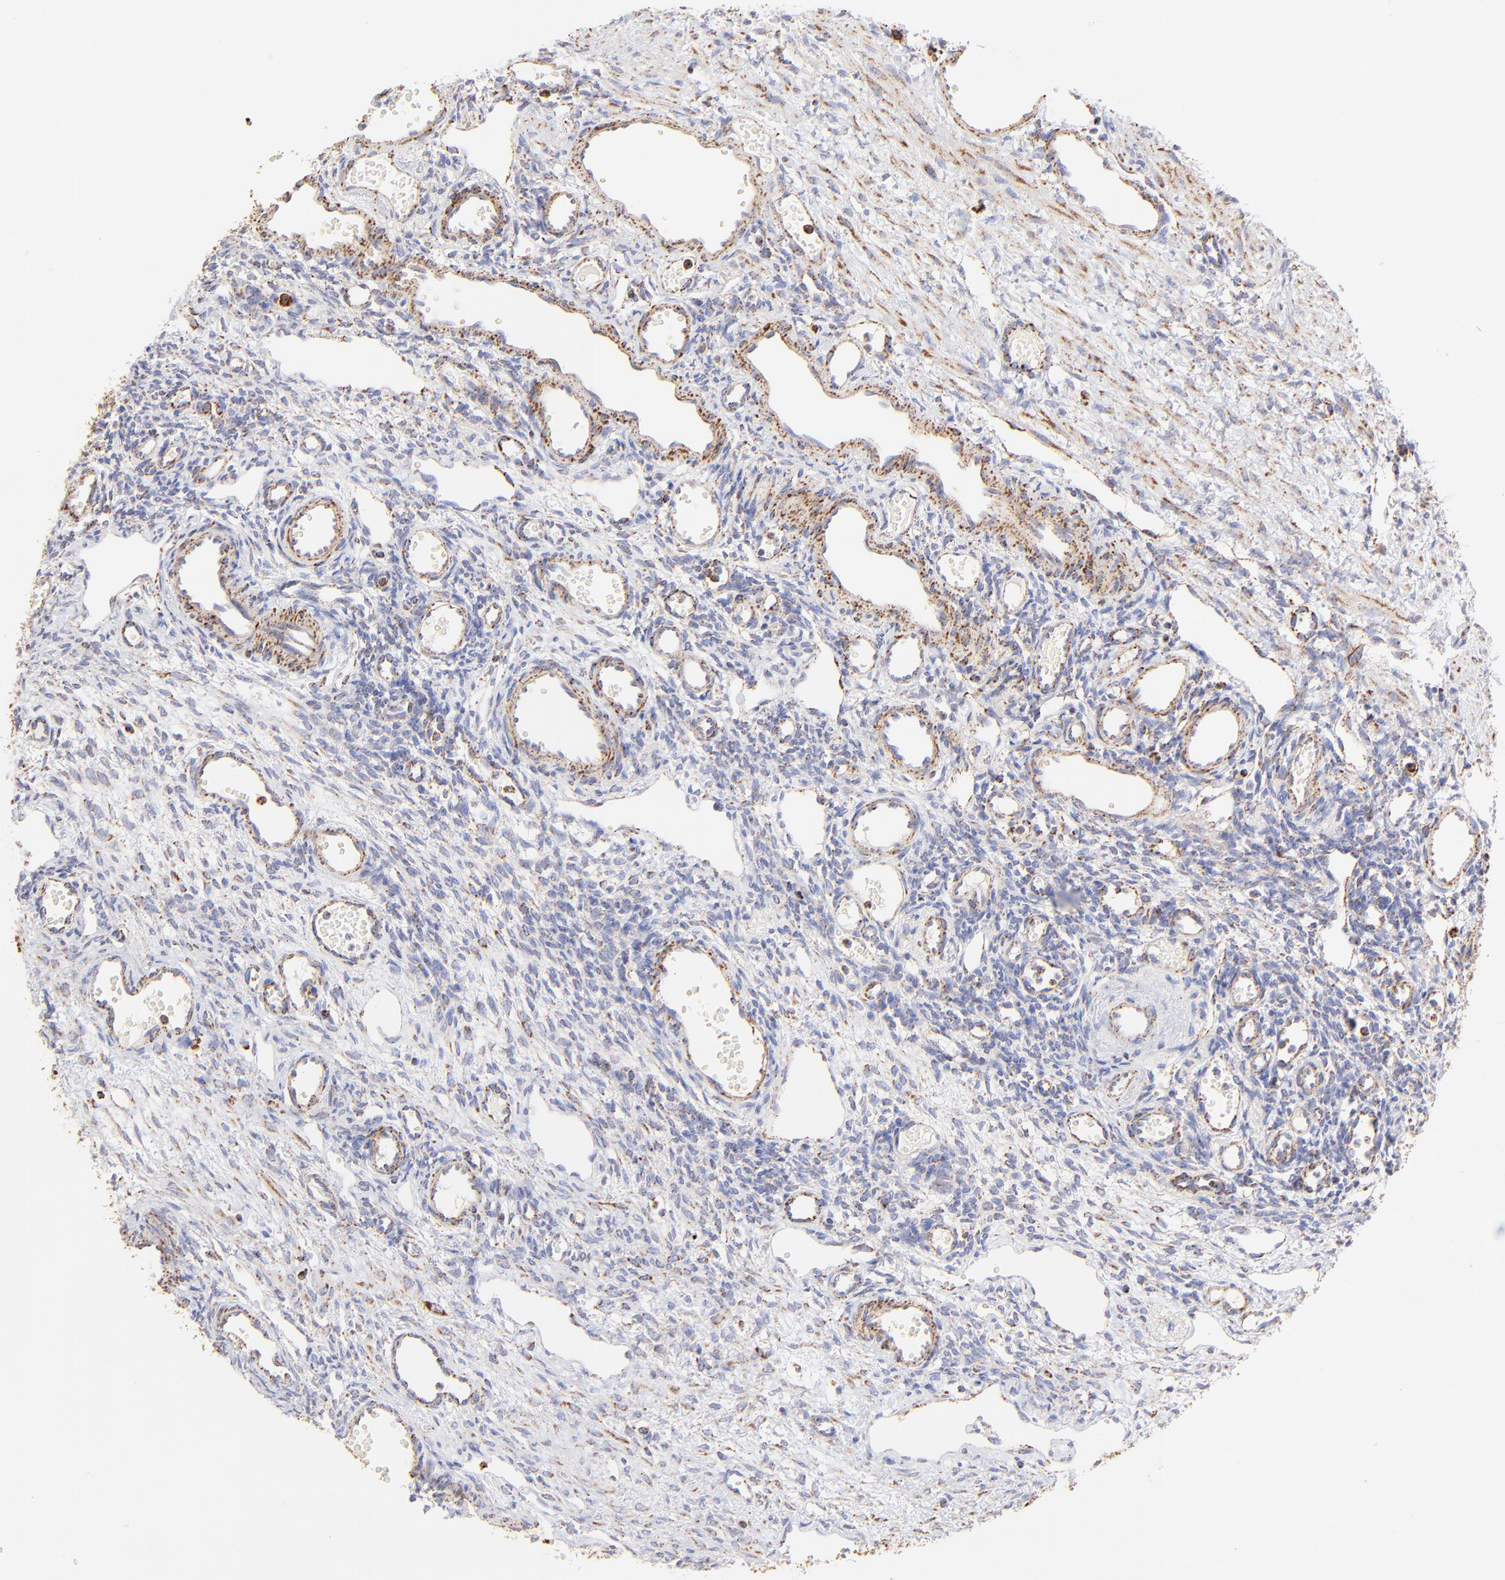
{"staining": {"intensity": "moderate", "quantity": "<25%", "location": "cytoplasmic/membranous"}, "tissue": "ovary", "cell_type": "Ovarian stroma cells", "image_type": "normal", "snomed": [{"axis": "morphology", "description": "Normal tissue, NOS"}, {"axis": "topography", "description": "Ovary"}], "caption": "This image demonstrates IHC staining of normal human ovary, with low moderate cytoplasmic/membranous positivity in approximately <25% of ovarian stroma cells.", "gene": "ECH1", "patient": {"sex": "female", "age": 33}}